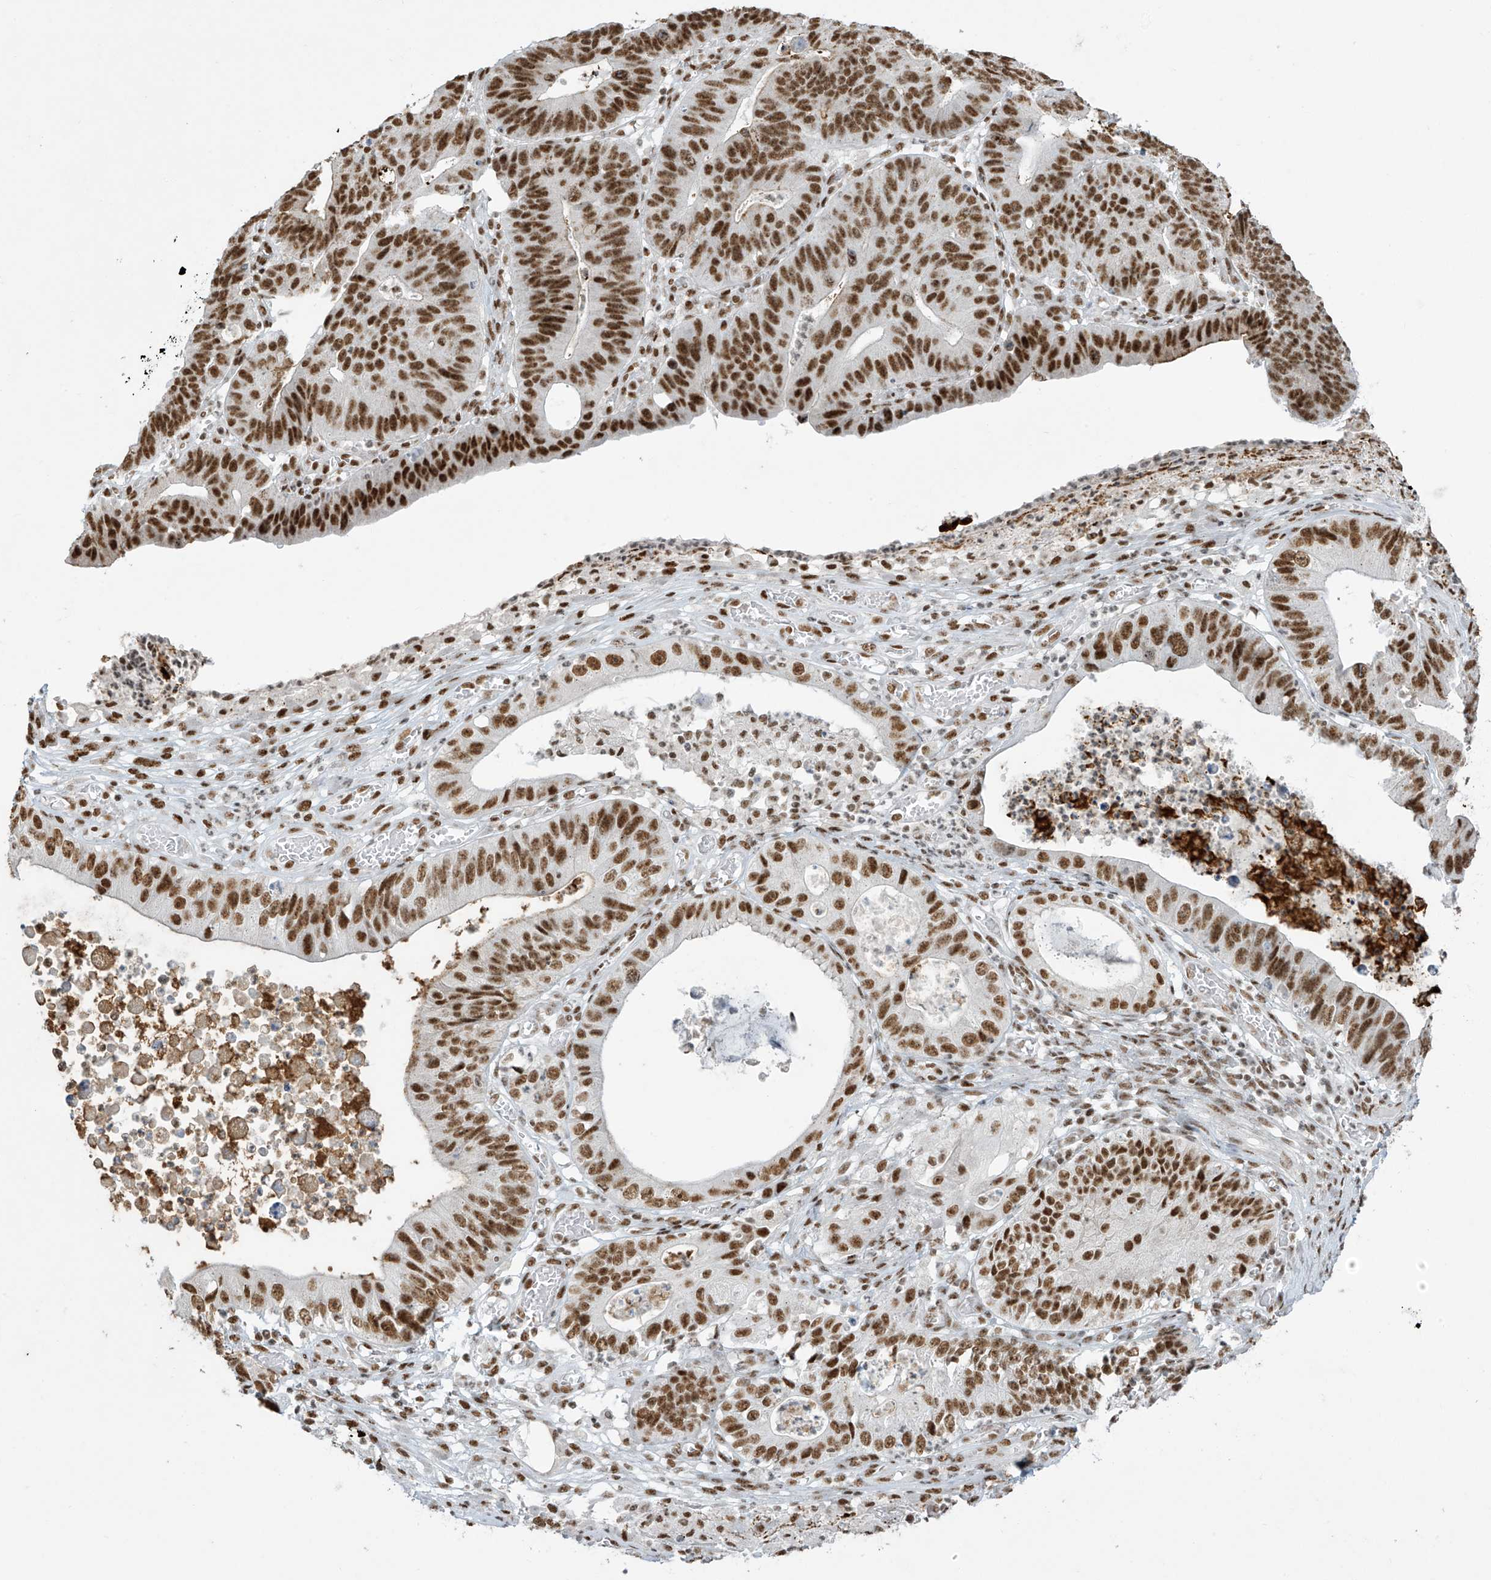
{"staining": {"intensity": "strong", "quantity": ">75%", "location": "nuclear"}, "tissue": "stomach cancer", "cell_type": "Tumor cells", "image_type": "cancer", "snomed": [{"axis": "morphology", "description": "Adenocarcinoma, NOS"}, {"axis": "topography", "description": "Stomach"}], "caption": "IHC histopathology image of stomach adenocarcinoma stained for a protein (brown), which shows high levels of strong nuclear expression in about >75% of tumor cells.", "gene": "MS4A6A", "patient": {"sex": "male", "age": 59}}